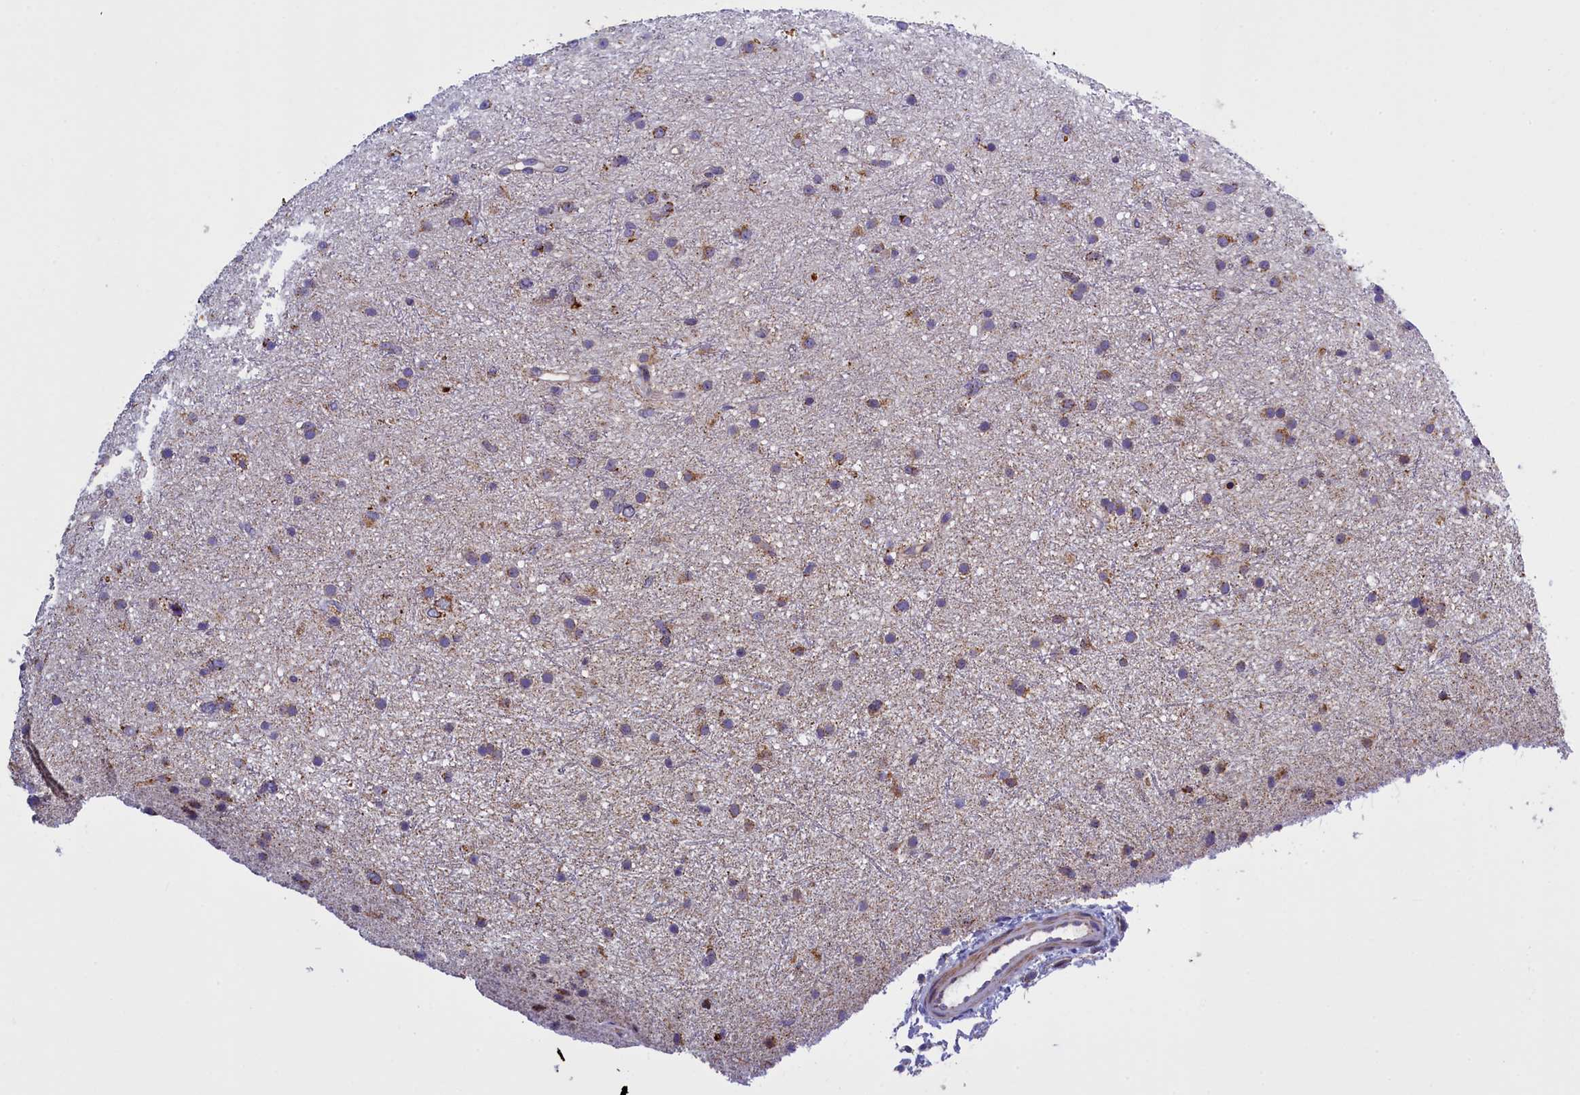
{"staining": {"intensity": "moderate", "quantity": "25%-75%", "location": "cytoplasmic/membranous"}, "tissue": "glioma", "cell_type": "Tumor cells", "image_type": "cancer", "snomed": [{"axis": "morphology", "description": "Glioma, malignant, Low grade"}, {"axis": "topography", "description": "Cerebral cortex"}], "caption": "Glioma tissue shows moderate cytoplasmic/membranous staining in approximately 25%-75% of tumor cells", "gene": "IFT122", "patient": {"sex": "female", "age": 39}}